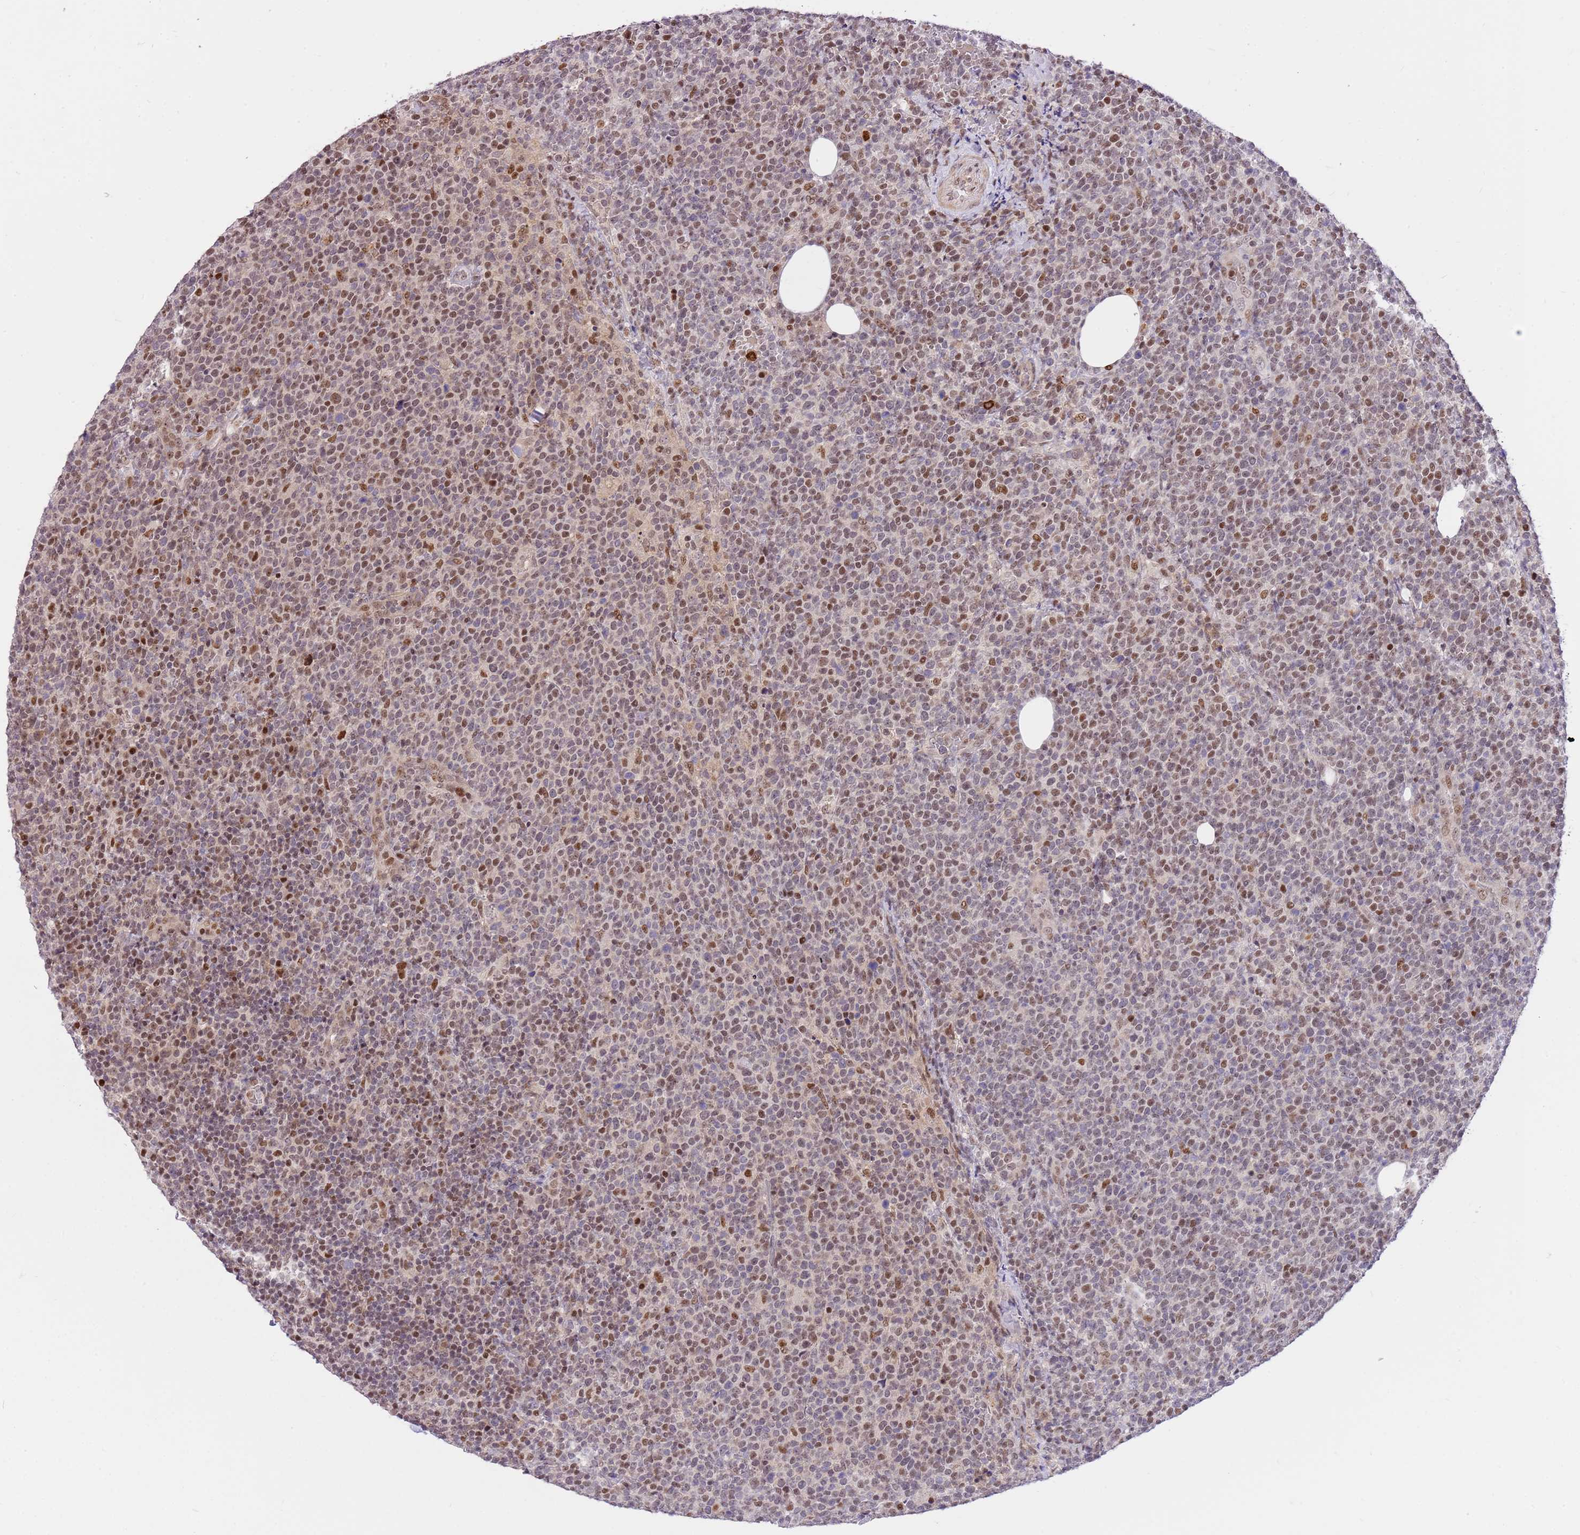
{"staining": {"intensity": "moderate", "quantity": ">75%", "location": "nuclear"}, "tissue": "lymphoma", "cell_type": "Tumor cells", "image_type": "cancer", "snomed": [{"axis": "morphology", "description": "Malignant lymphoma, non-Hodgkin's type, High grade"}, {"axis": "topography", "description": "Lymph node"}], "caption": "DAB immunohistochemical staining of human lymphoma exhibits moderate nuclear protein staining in about >75% of tumor cells.", "gene": "RFK", "patient": {"sex": "male", "age": 61}}